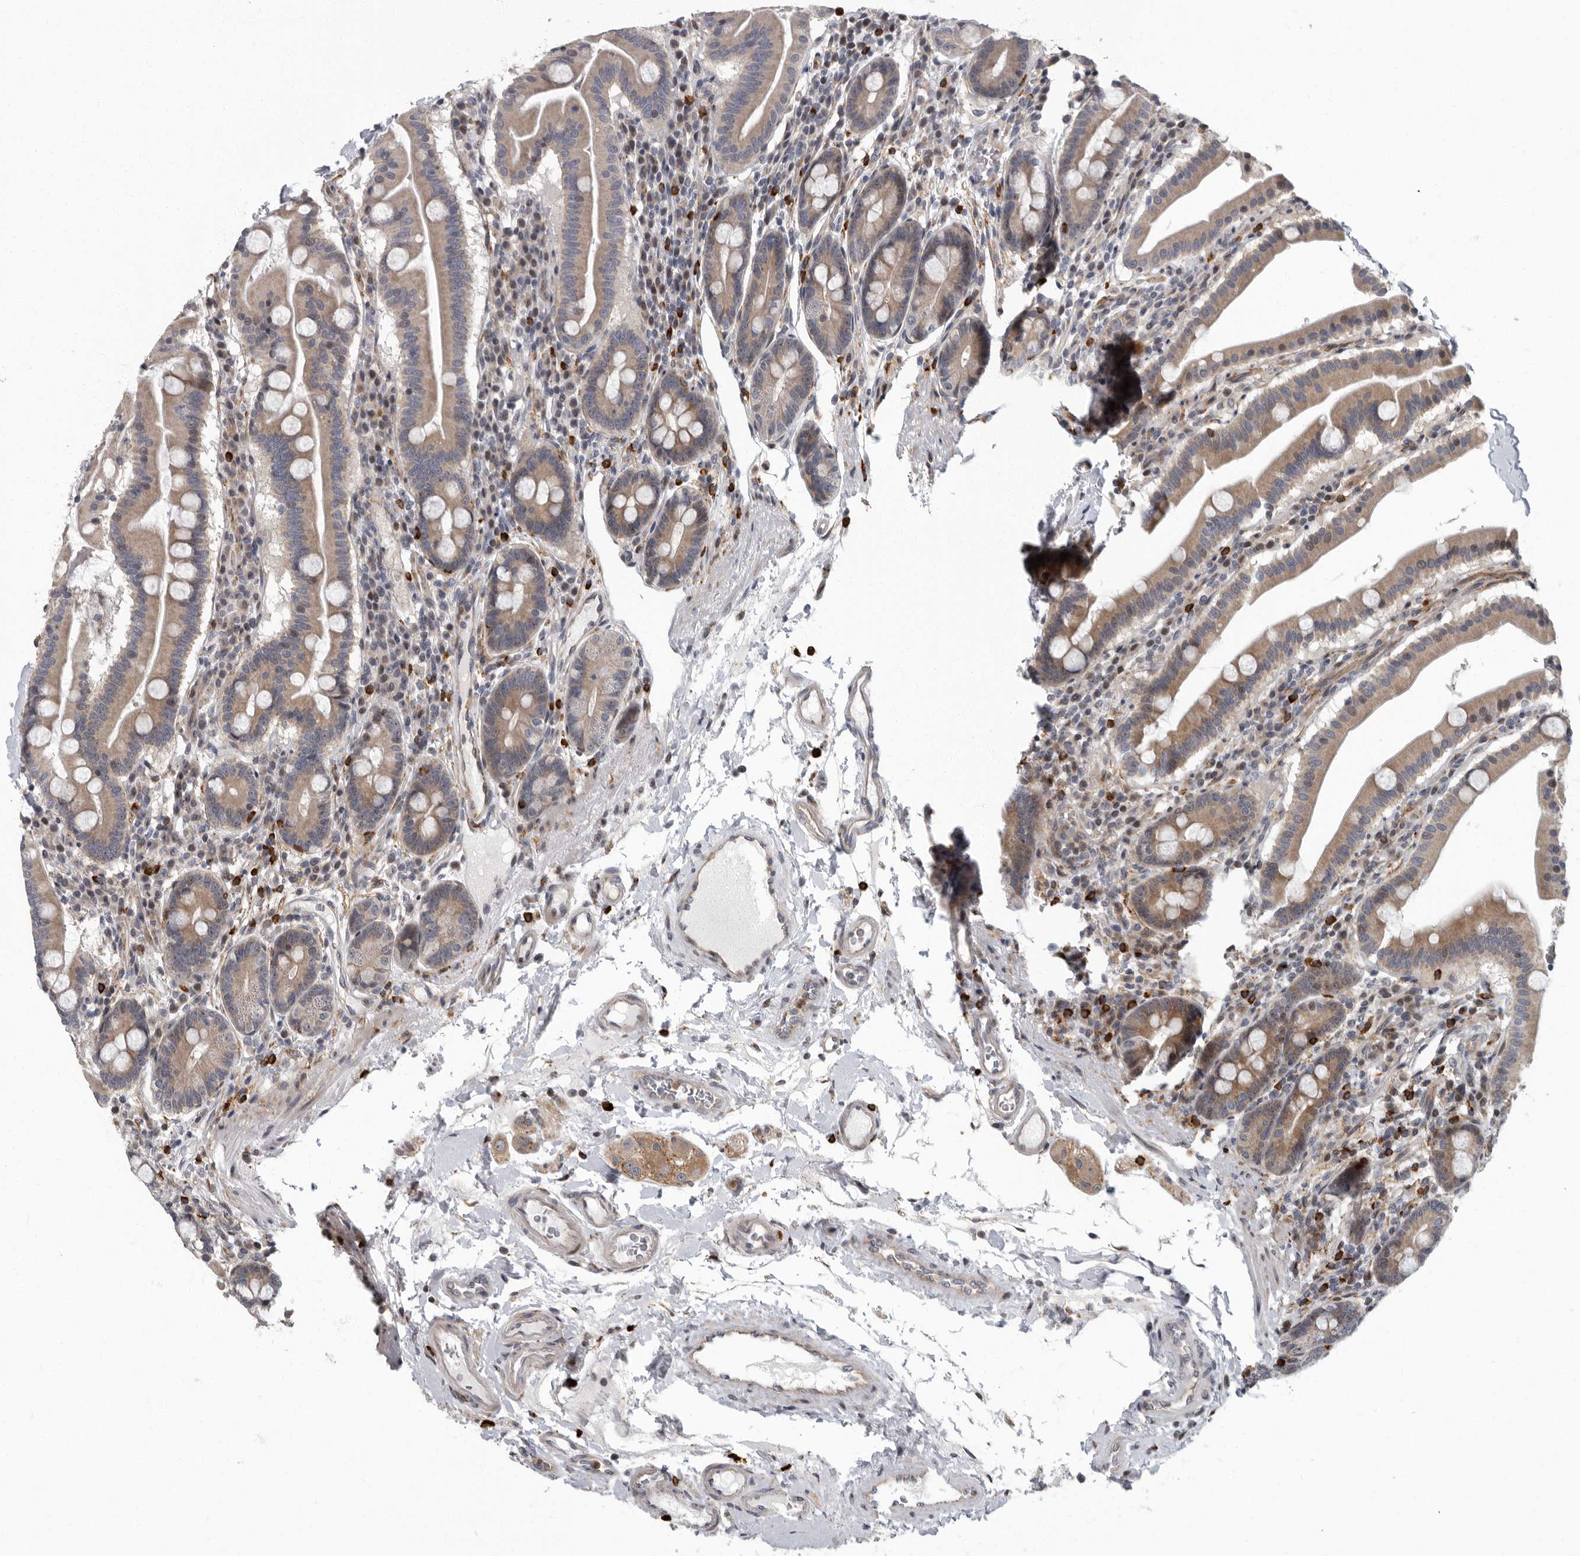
{"staining": {"intensity": "moderate", "quantity": ">75%", "location": "cytoplasmic/membranous"}, "tissue": "duodenum", "cell_type": "Glandular cells", "image_type": "normal", "snomed": [{"axis": "morphology", "description": "Normal tissue, NOS"}, {"axis": "morphology", "description": "Adenocarcinoma, NOS"}, {"axis": "topography", "description": "Pancreas"}, {"axis": "topography", "description": "Duodenum"}], "caption": "Duodenum stained with a protein marker shows moderate staining in glandular cells.", "gene": "PDCD11", "patient": {"sex": "male", "age": 50}}